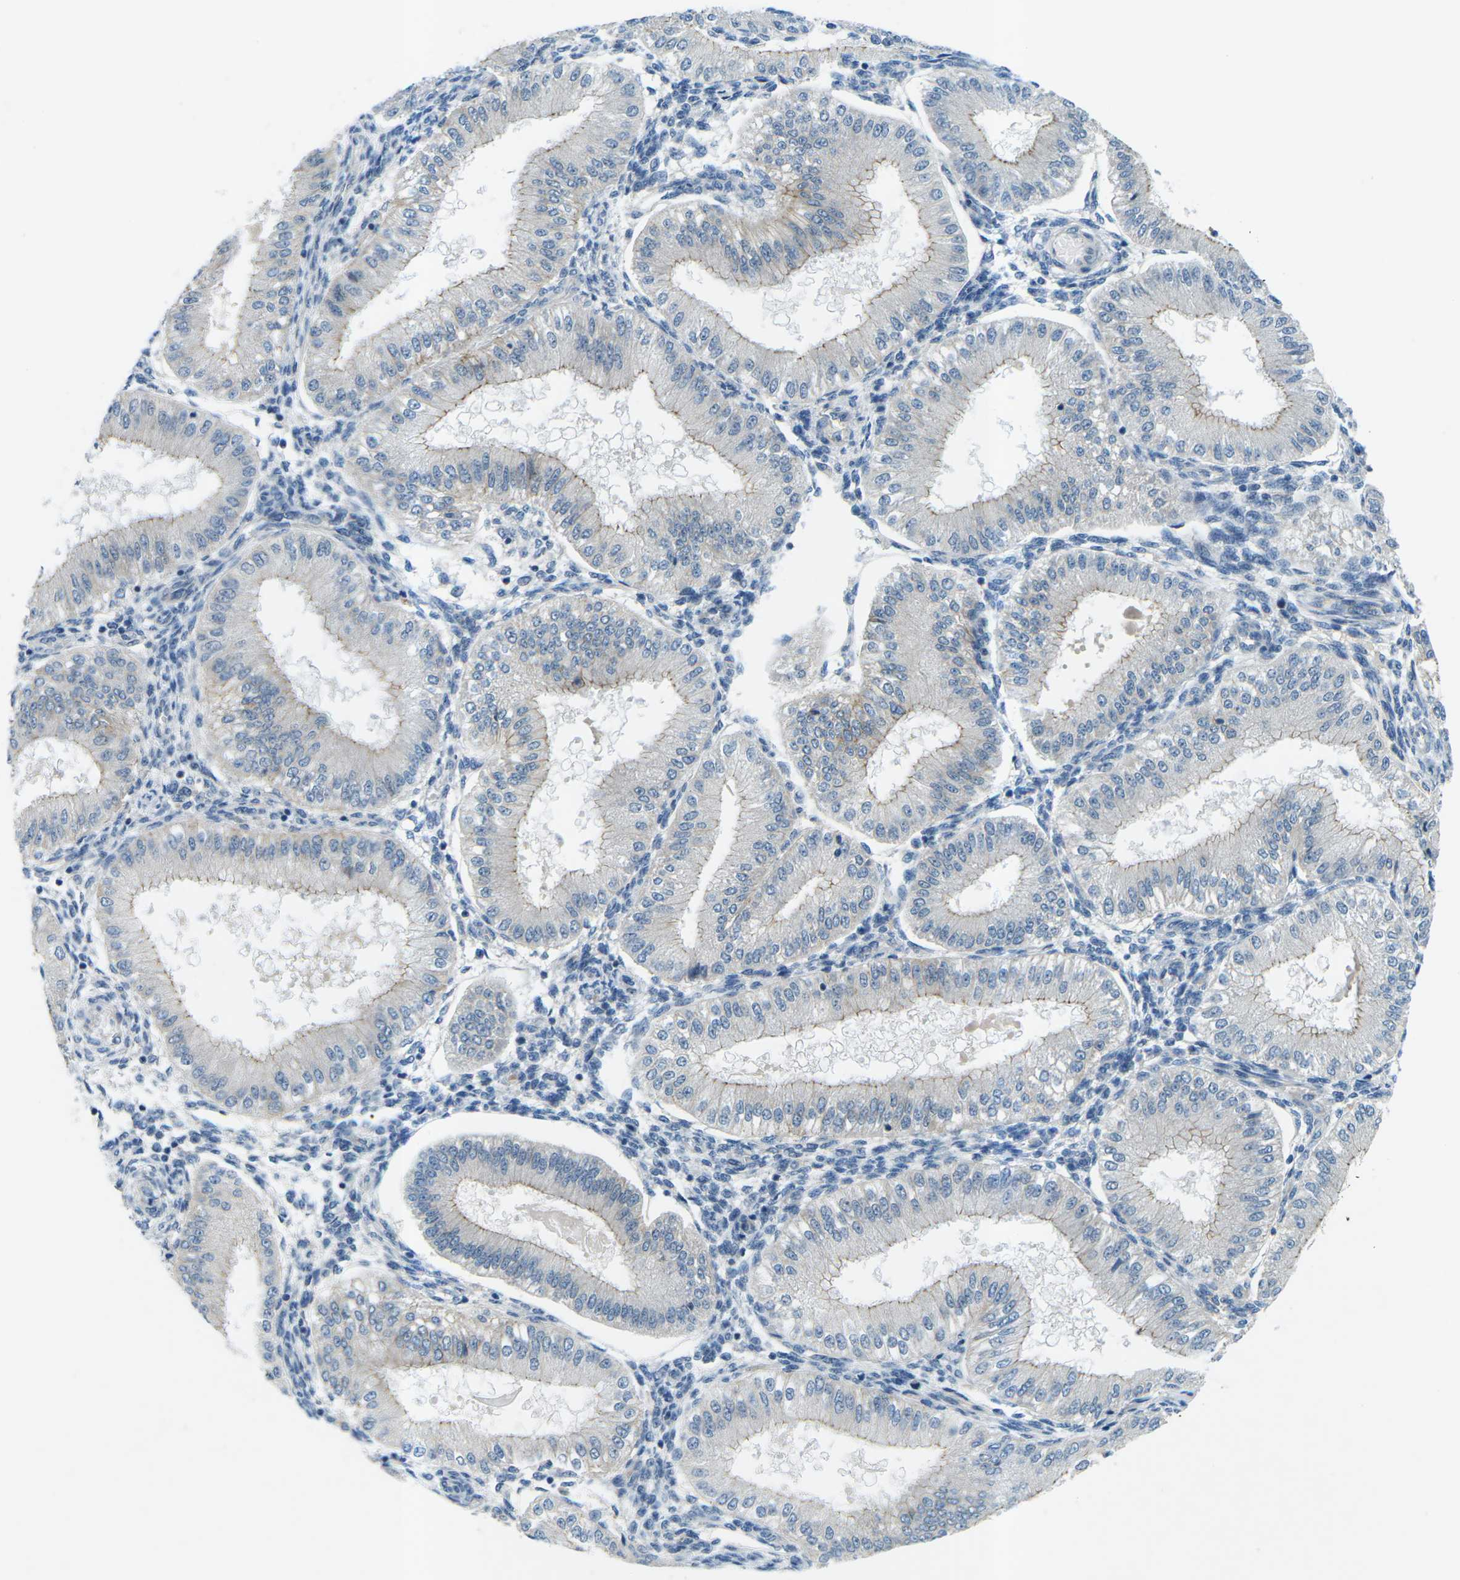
{"staining": {"intensity": "negative", "quantity": "none", "location": "none"}, "tissue": "endometrium", "cell_type": "Cells in endometrial stroma", "image_type": "normal", "snomed": [{"axis": "morphology", "description": "Normal tissue, NOS"}, {"axis": "topography", "description": "Endometrium"}], "caption": "Immunohistochemical staining of normal human endometrium shows no significant staining in cells in endometrial stroma.", "gene": "CTNND1", "patient": {"sex": "female", "age": 39}}